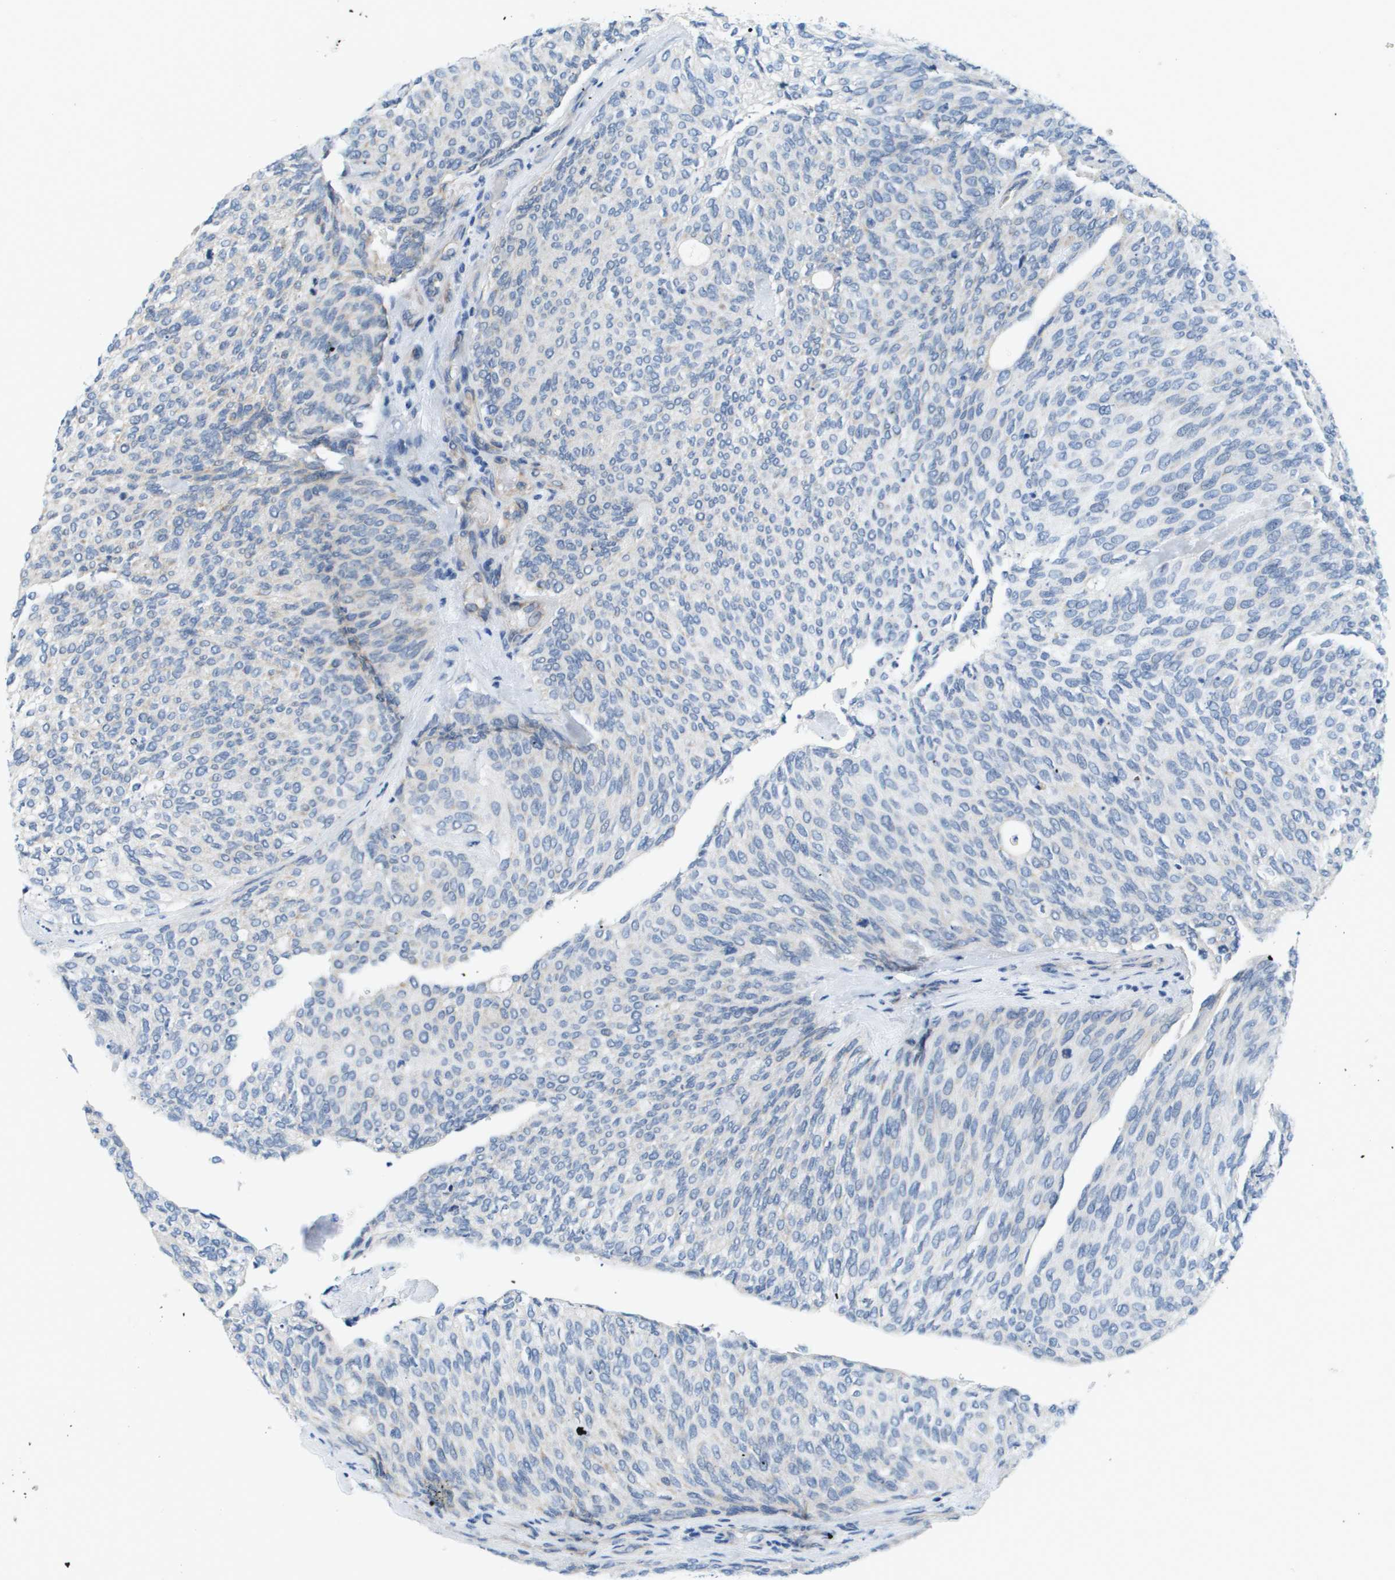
{"staining": {"intensity": "negative", "quantity": "none", "location": "none"}, "tissue": "urothelial cancer", "cell_type": "Tumor cells", "image_type": "cancer", "snomed": [{"axis": "morphology", "description": "Urothelial carcinoma, Low grade"}, {"axis": "topography", "description": "Urinary bladder"}], "caption": "Tumor cells are negative for protein expression in human urothelial carcinoma (low-grade).", "gene": "KRT23", "patient": {"sex": "female", "age": 79}}